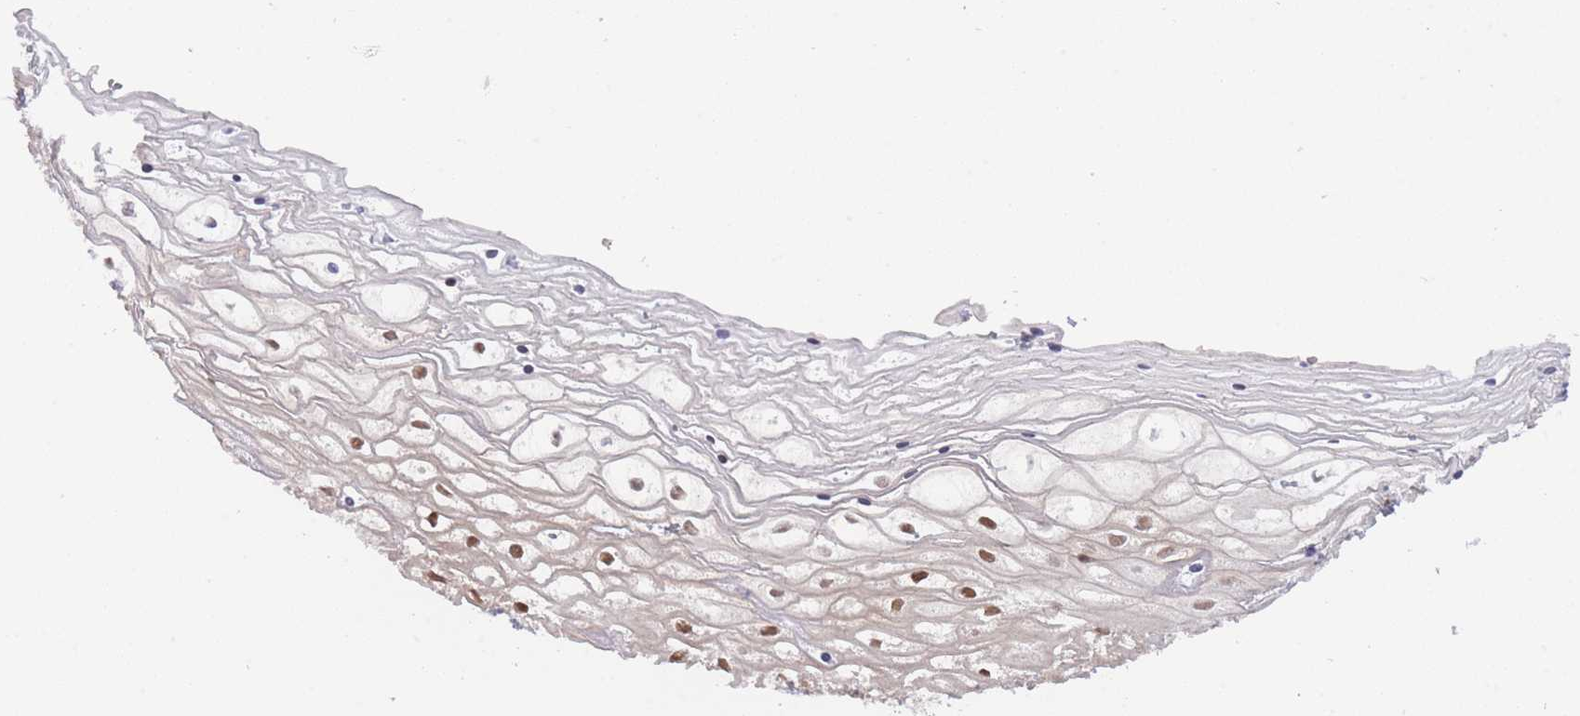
{"staining": {"intensity": "strong", "quantity": "25%-75%", "location": "nuclear"}, "tissue": "vagina", "cell_type": "Squamous epithelial cells", "image_type": "normal", "snomed": [{"axis": "morphology", "description": "Normal tissue, NOS"}, {"axis": "topography", "description": "Vagina"}], "caption": "Immunohistochemical staining of normal vagina shows strong nuclear protein expression in about 25%-75% of squamous epithelial cells.", "gene": "NSFL1C", "patient": {"sex": "female", "age": 59}}